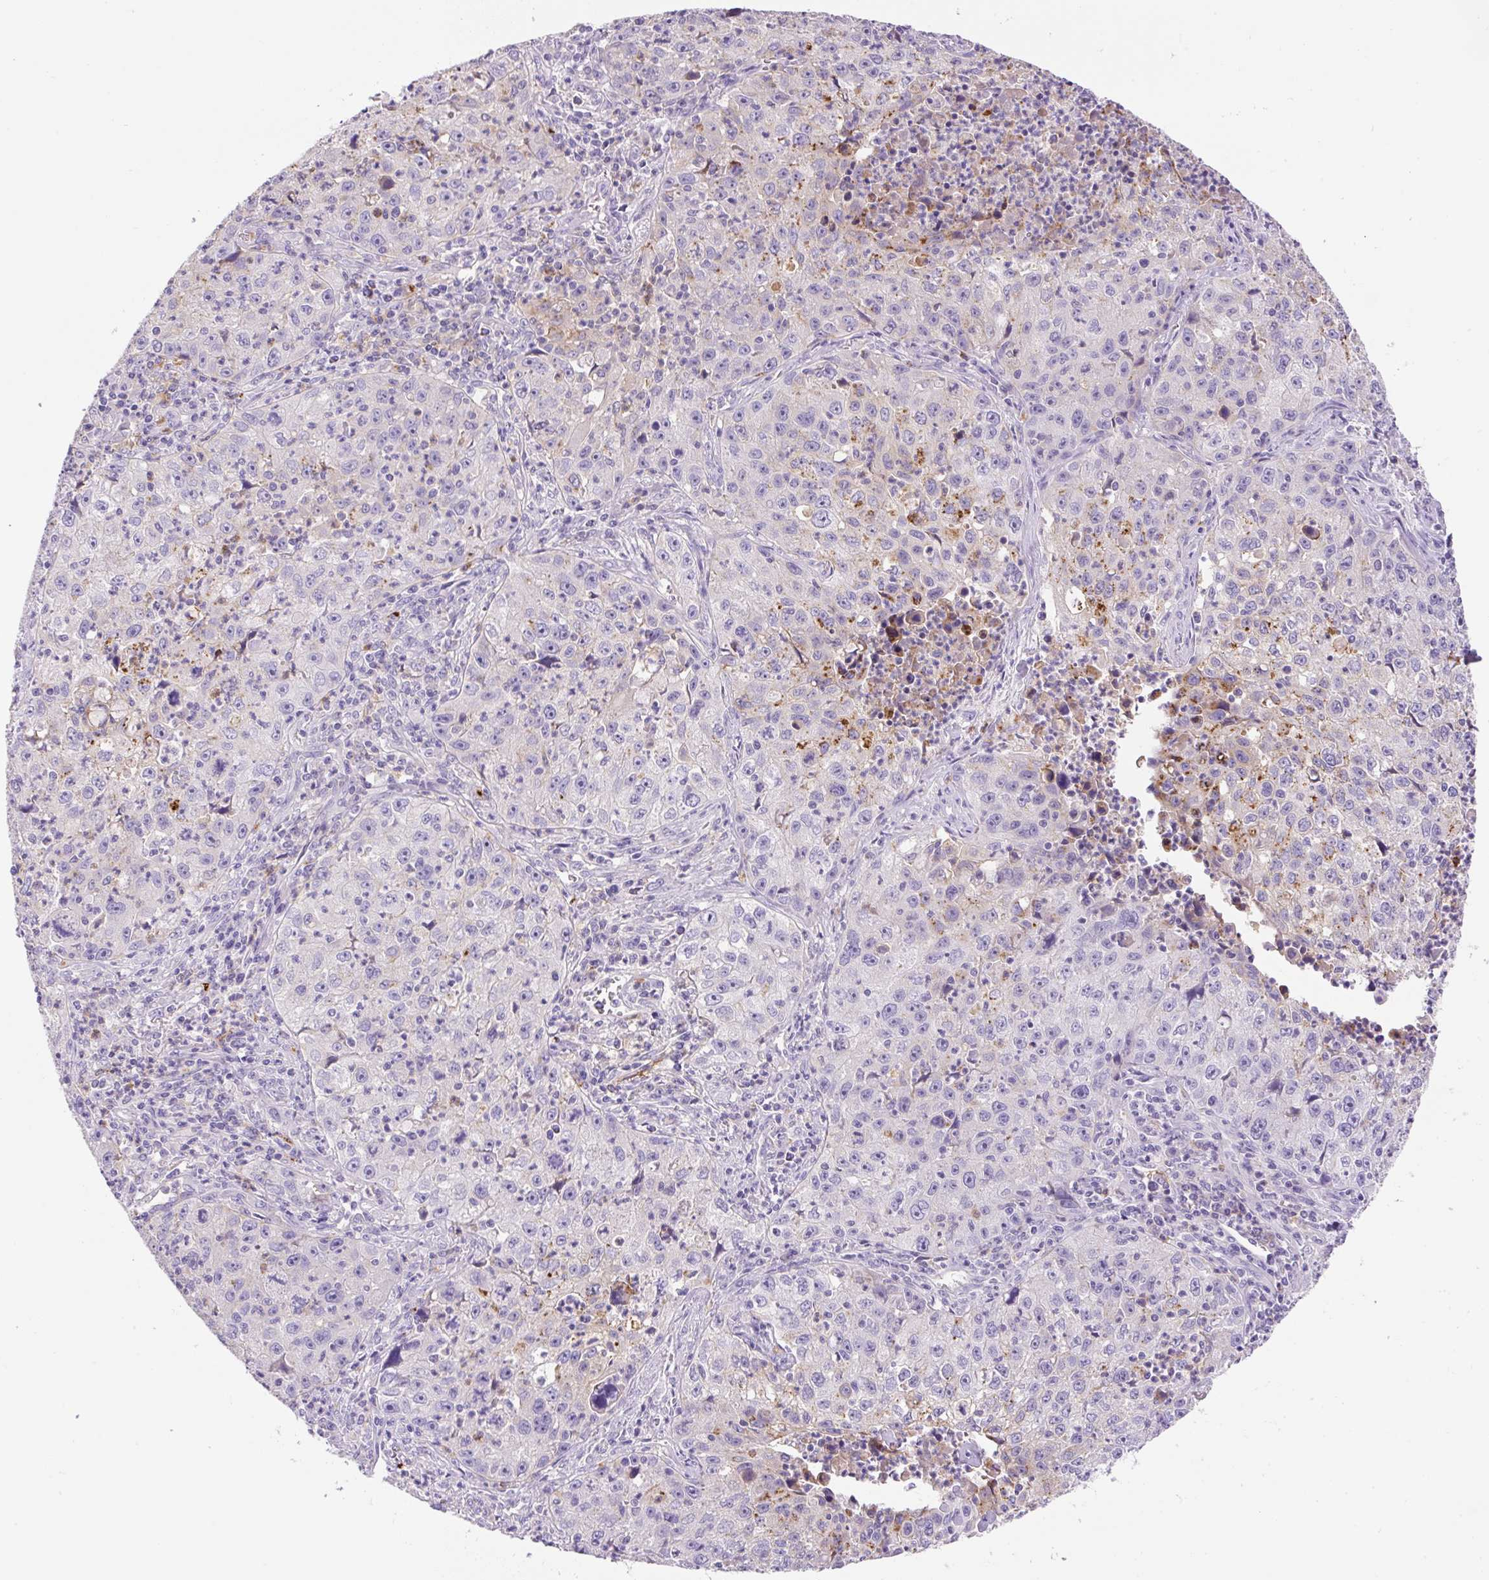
{"staining": {"intensity": "negative", "quantity": "none", "location": "none"}, "tissue": "lung cancer", "cell_type": "Tumor cells", "image_type": "cancer", "snomed": [{"axis": "morphology", "description": "Squamous cell carcinoma, NOS"}, {"axis": "topography", "description": "Lung"}], "caption": "IHC image of neoplastic tissue: lung cancer stained with DAB (3,3'-diaminobenzidine) exhibits no significant protein positivity in tumor cells.", "gene": "TDRD15", "patient": {"sex": "male", "age": 71}}